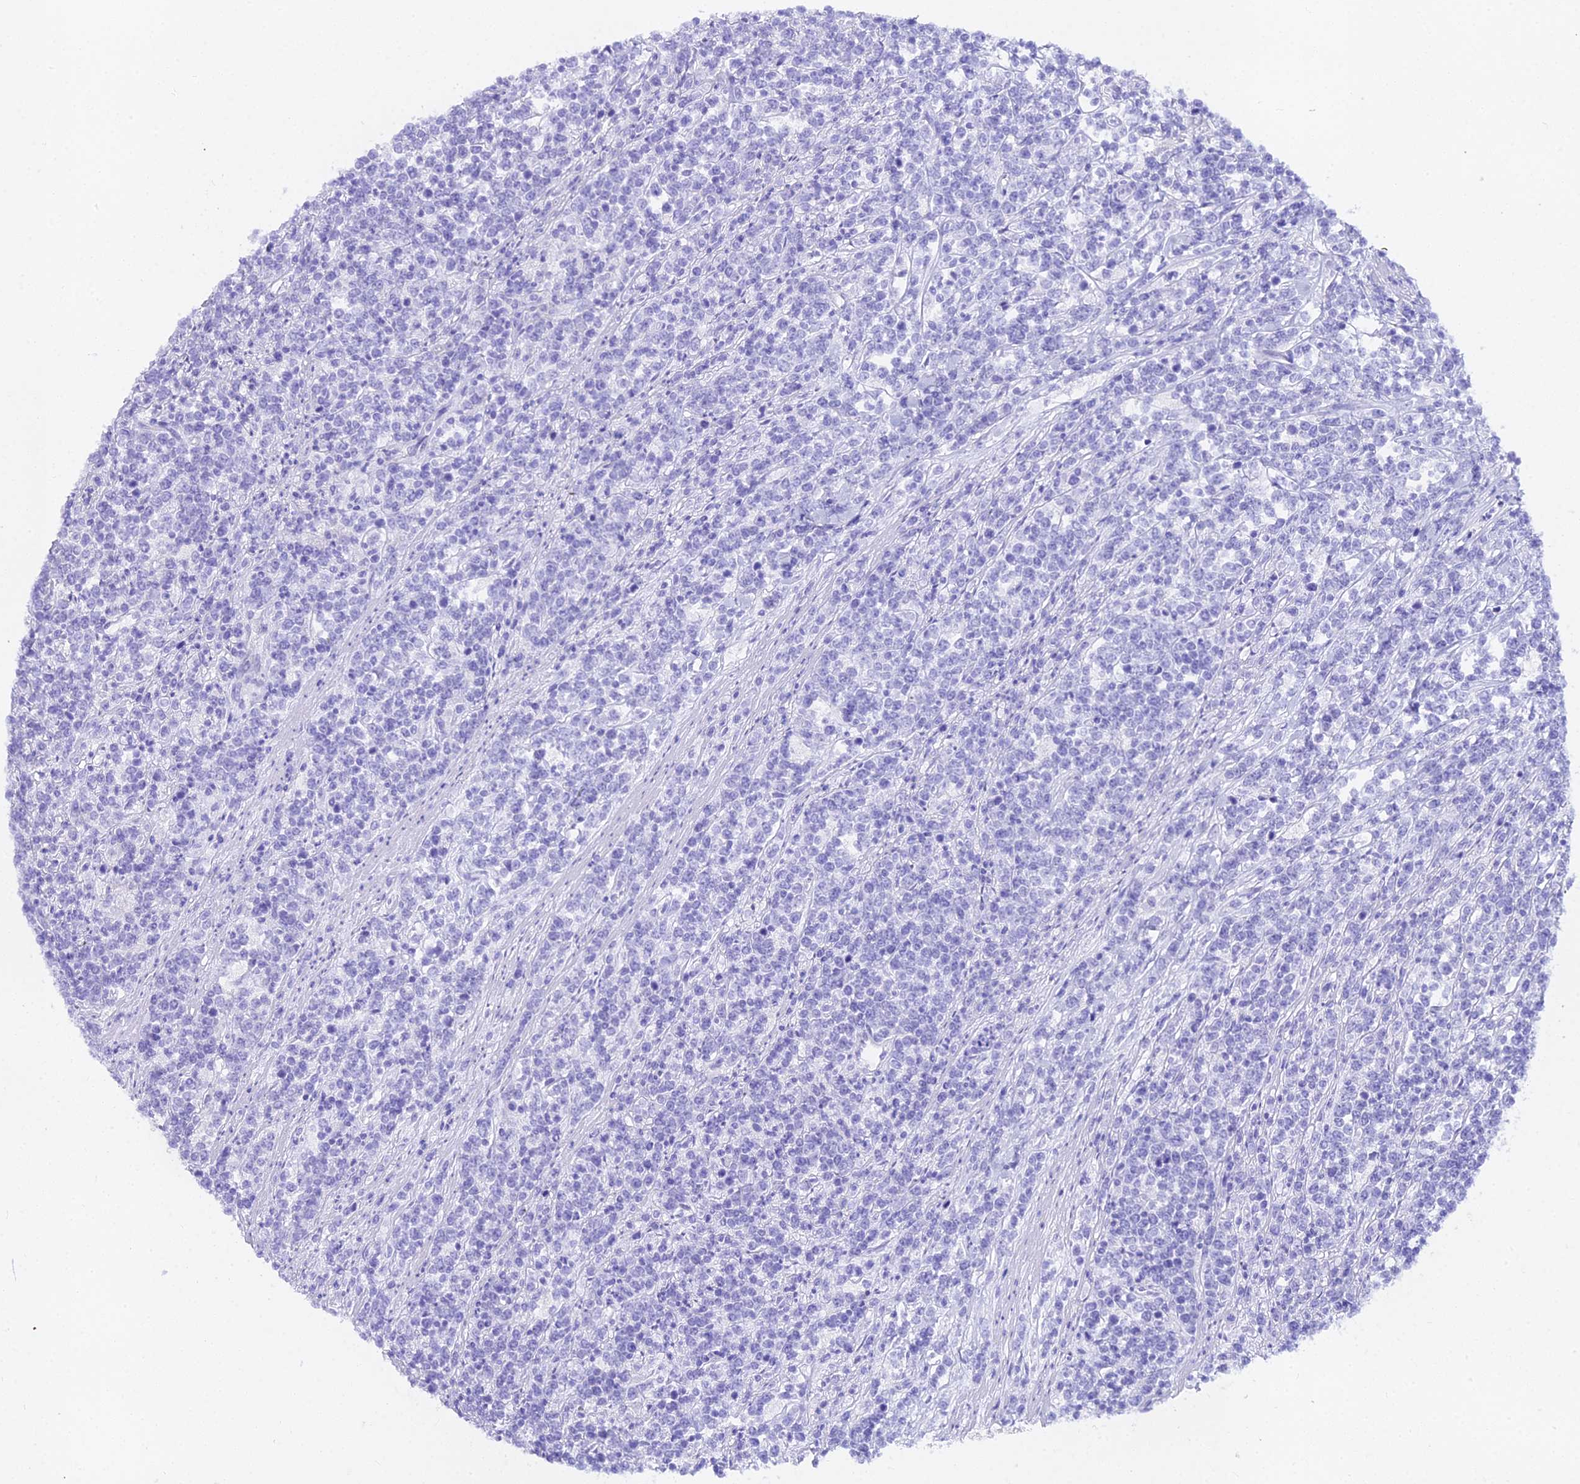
{"staining": {"intensity": "negative", "quantity": "none", "location": "none"}, "tissue": "lymphoma", "cell_type": "Tumor cells", "image_type": "cancer", "snomed": [{"axis": "morphology", "description": "Malignant lymphoma, non-Hodgkin's type, High grade"}, {"axis": "topography", "description": "Small intestine"}], "caption": "Immunohistochemistry of human lymphoma reveals no expression in tumor cells. Brightfield microscopy of immunohistochemistry (IHC) stained with DAB (brown) and hematoxylin (blue), captured at high magnification.", "gene": "GLYAT", "patient": {"sex": "male", "age": 8}}